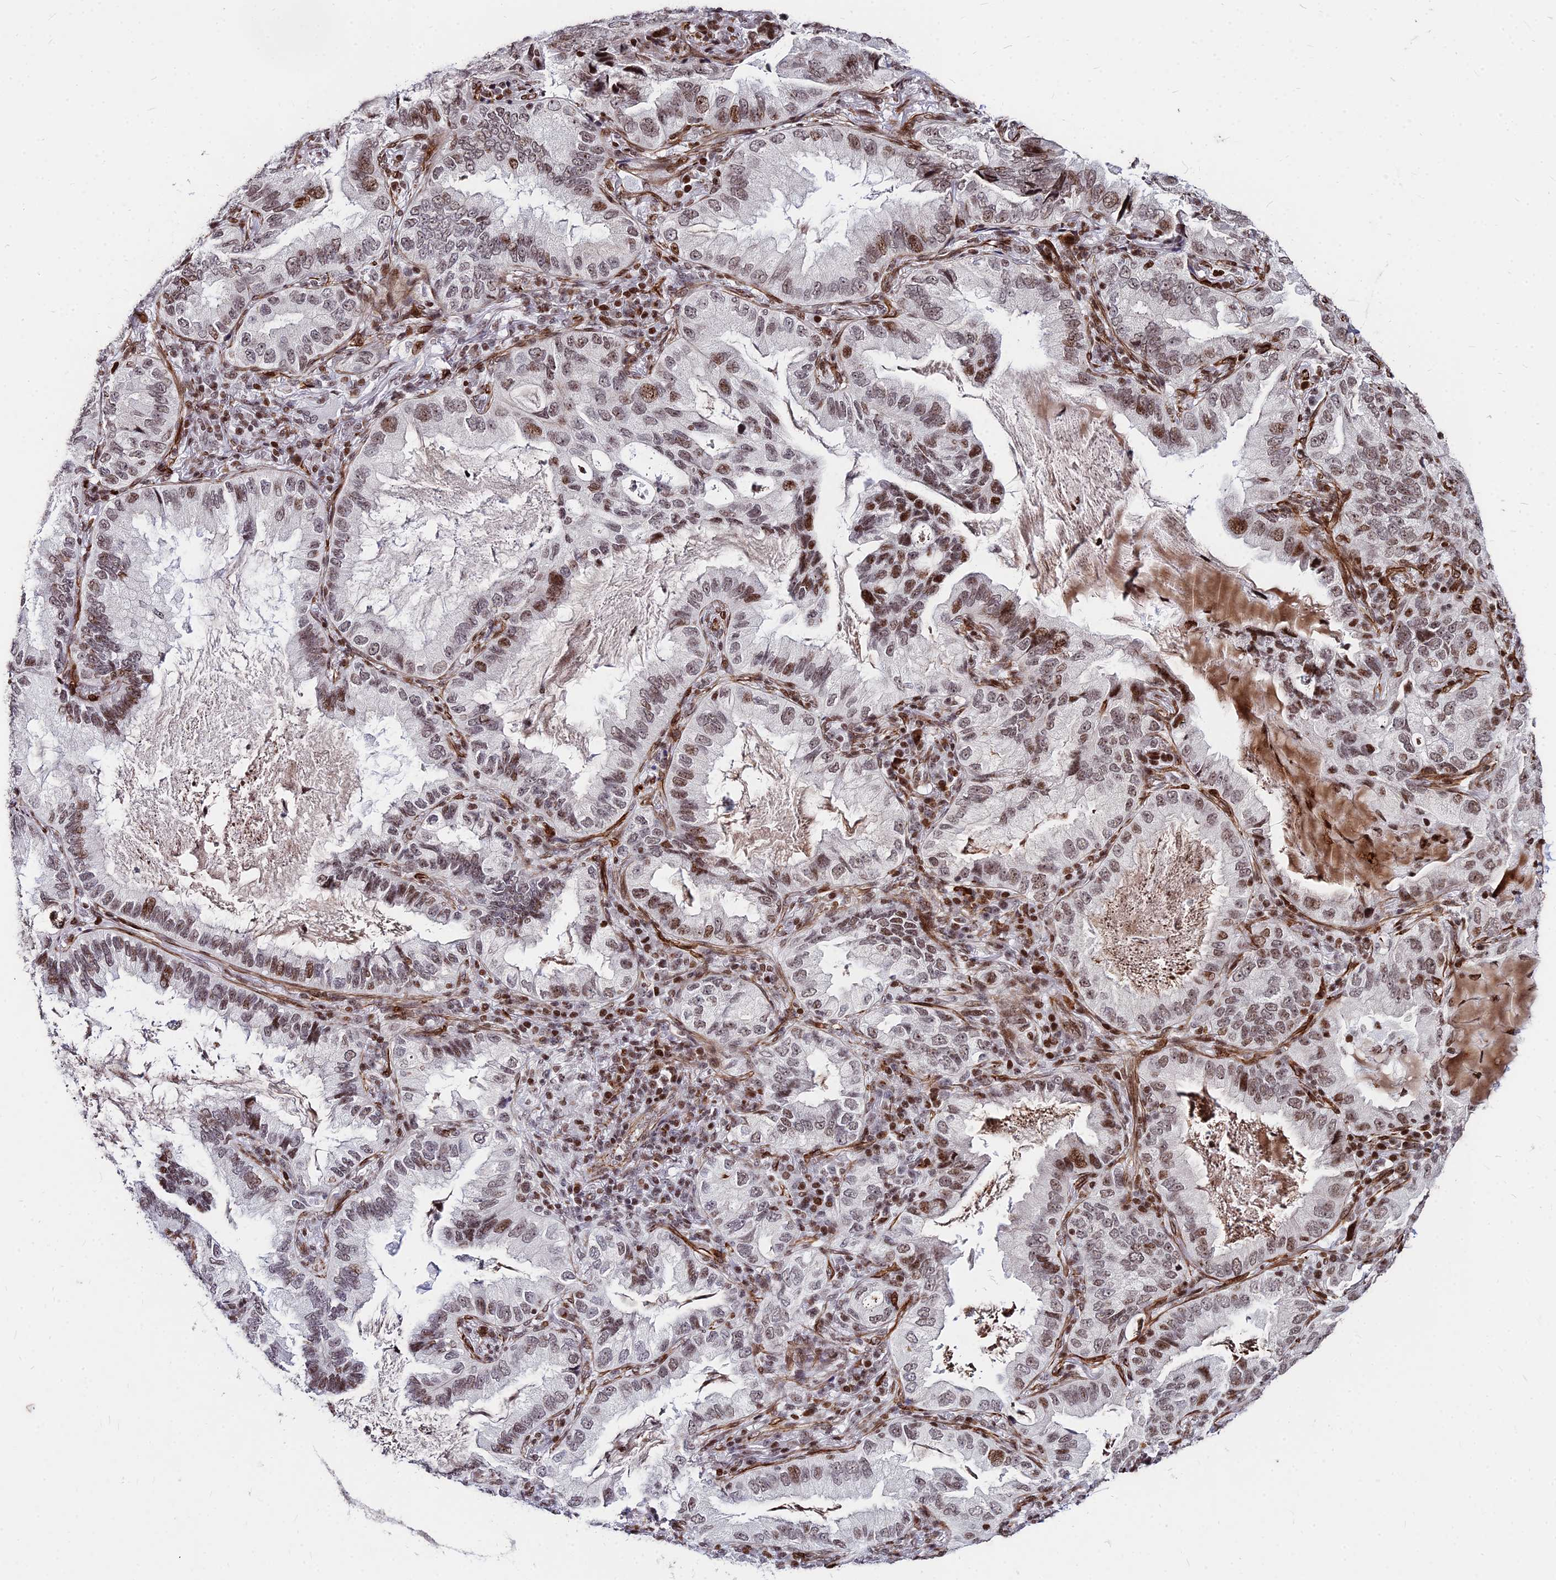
{"staining": {"intensity": "moderate", "quantity": ">75%", "location": "nuclear"}, "tissue": "lung cancer", "cell_type": "Tumor cells", "image_type": "cancer", "snomed": [{"axis": "morphology", "description": "Adenocarcinoma, NOS"}, {"axis": "topography", "description": "Lung"}], "caption": "Lung cancer stained for a protein (brown) displays moderate nuclear positive staining in approximately >75% of tumor cells.", "gene": "NYAP2", "patient": {"sex": "female", "age": 69}}